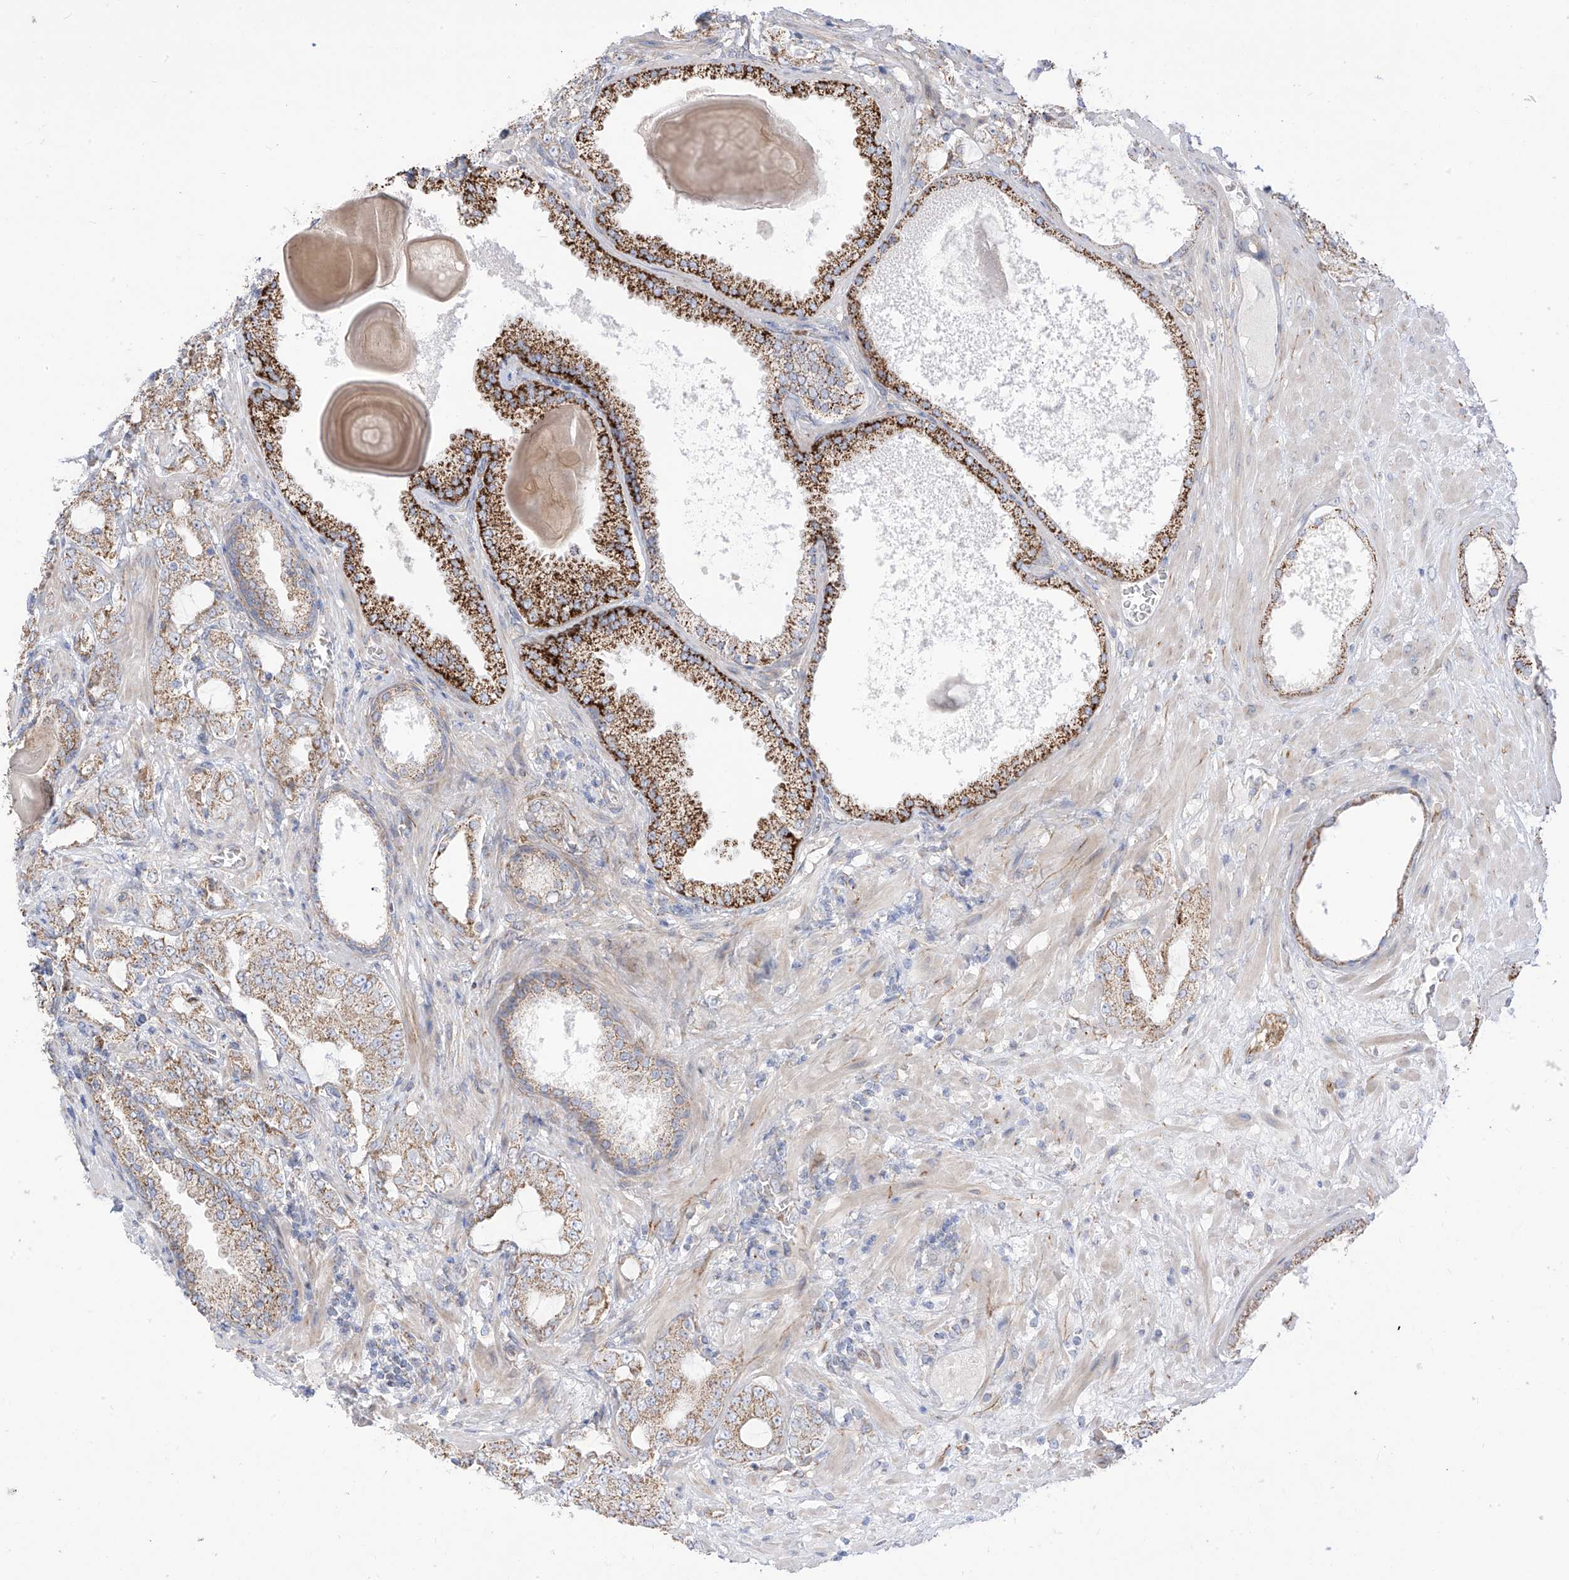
{"staining": {"intensity": "weak", "quantity": ">75%", "location": "cytoplasmic/membranous"}, "tissue": "prostate cancer", "cell_type": "Tumor cells", "image_type": "cancer", "snomed": [{"axis": "morphology", "description": "Adenocarcinoma, High grade"}, {"axis": "topography", "description": "Prostate"}], "caption": "Immunohistochemistry (IHC) (DAB (3,3'-diaminobenzidine)) staining of human prostate adenocarcinoma (high-grade) displays weak cytoplasmic/membranous protein staining in approximately >75% of tumor cells. The staining was performed using DAB (3,3'-diaminobenzidine), with brown indicating positive protein expression. Nuclei are stained blue with hematoxylin.", "gene": "ARHGEF40", "patient": {"sex": "male", "age": 64}}